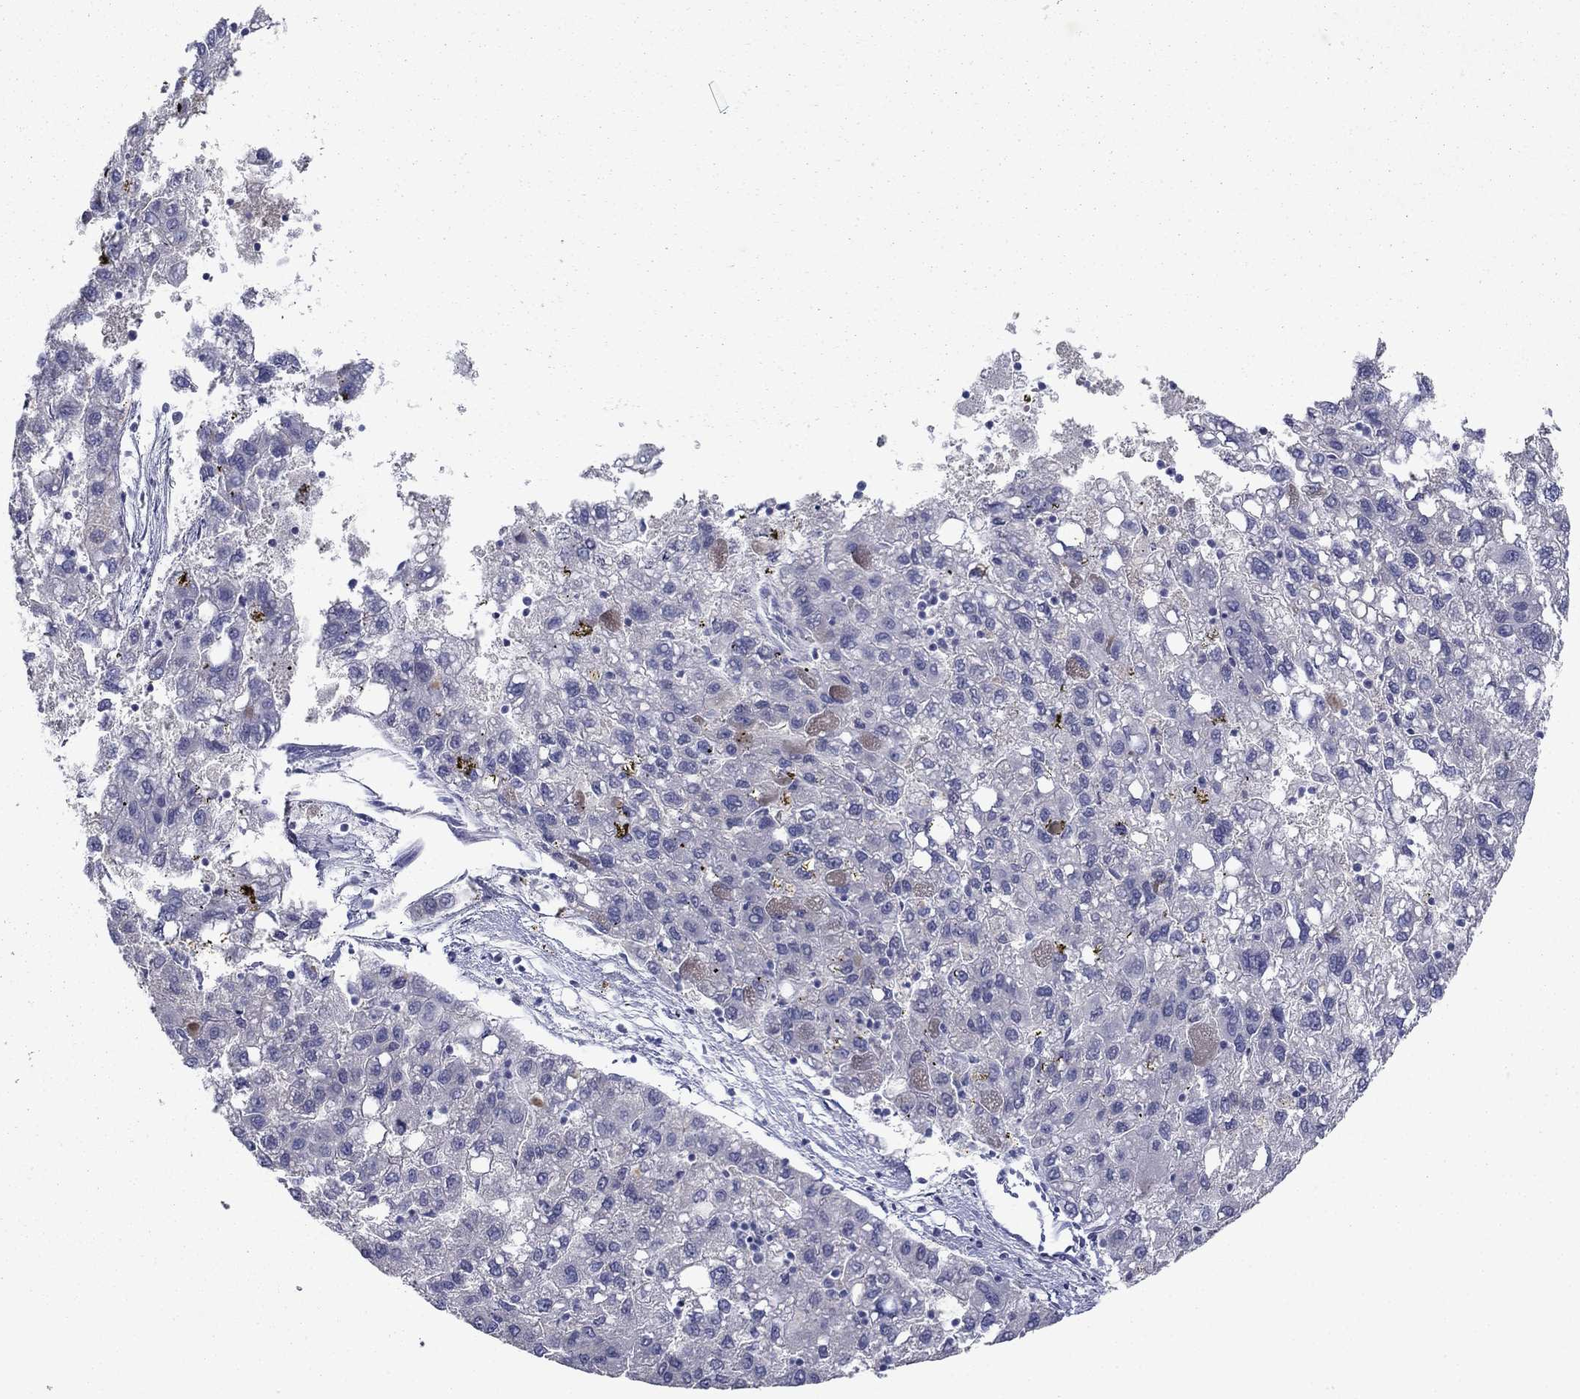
{"staining": {"intensity": "negative", "quantity": "none", "location": "none"}, "tissue": "liver cancer", "cell_type": "Tumor cells", "image_type": "cancer", "snomed": [{"axis": "morphology", "description": "Carcinoma, Hepatocellular, NOS"}, {"axis": "topography", "description": "Liver"}], "caption": "Photomicrograph shows no significant protein expression in tumor cells of liver hepatocellular carcinoma.", "gene": "PLS1", "patient": {"sex": "female", "age": 82}}